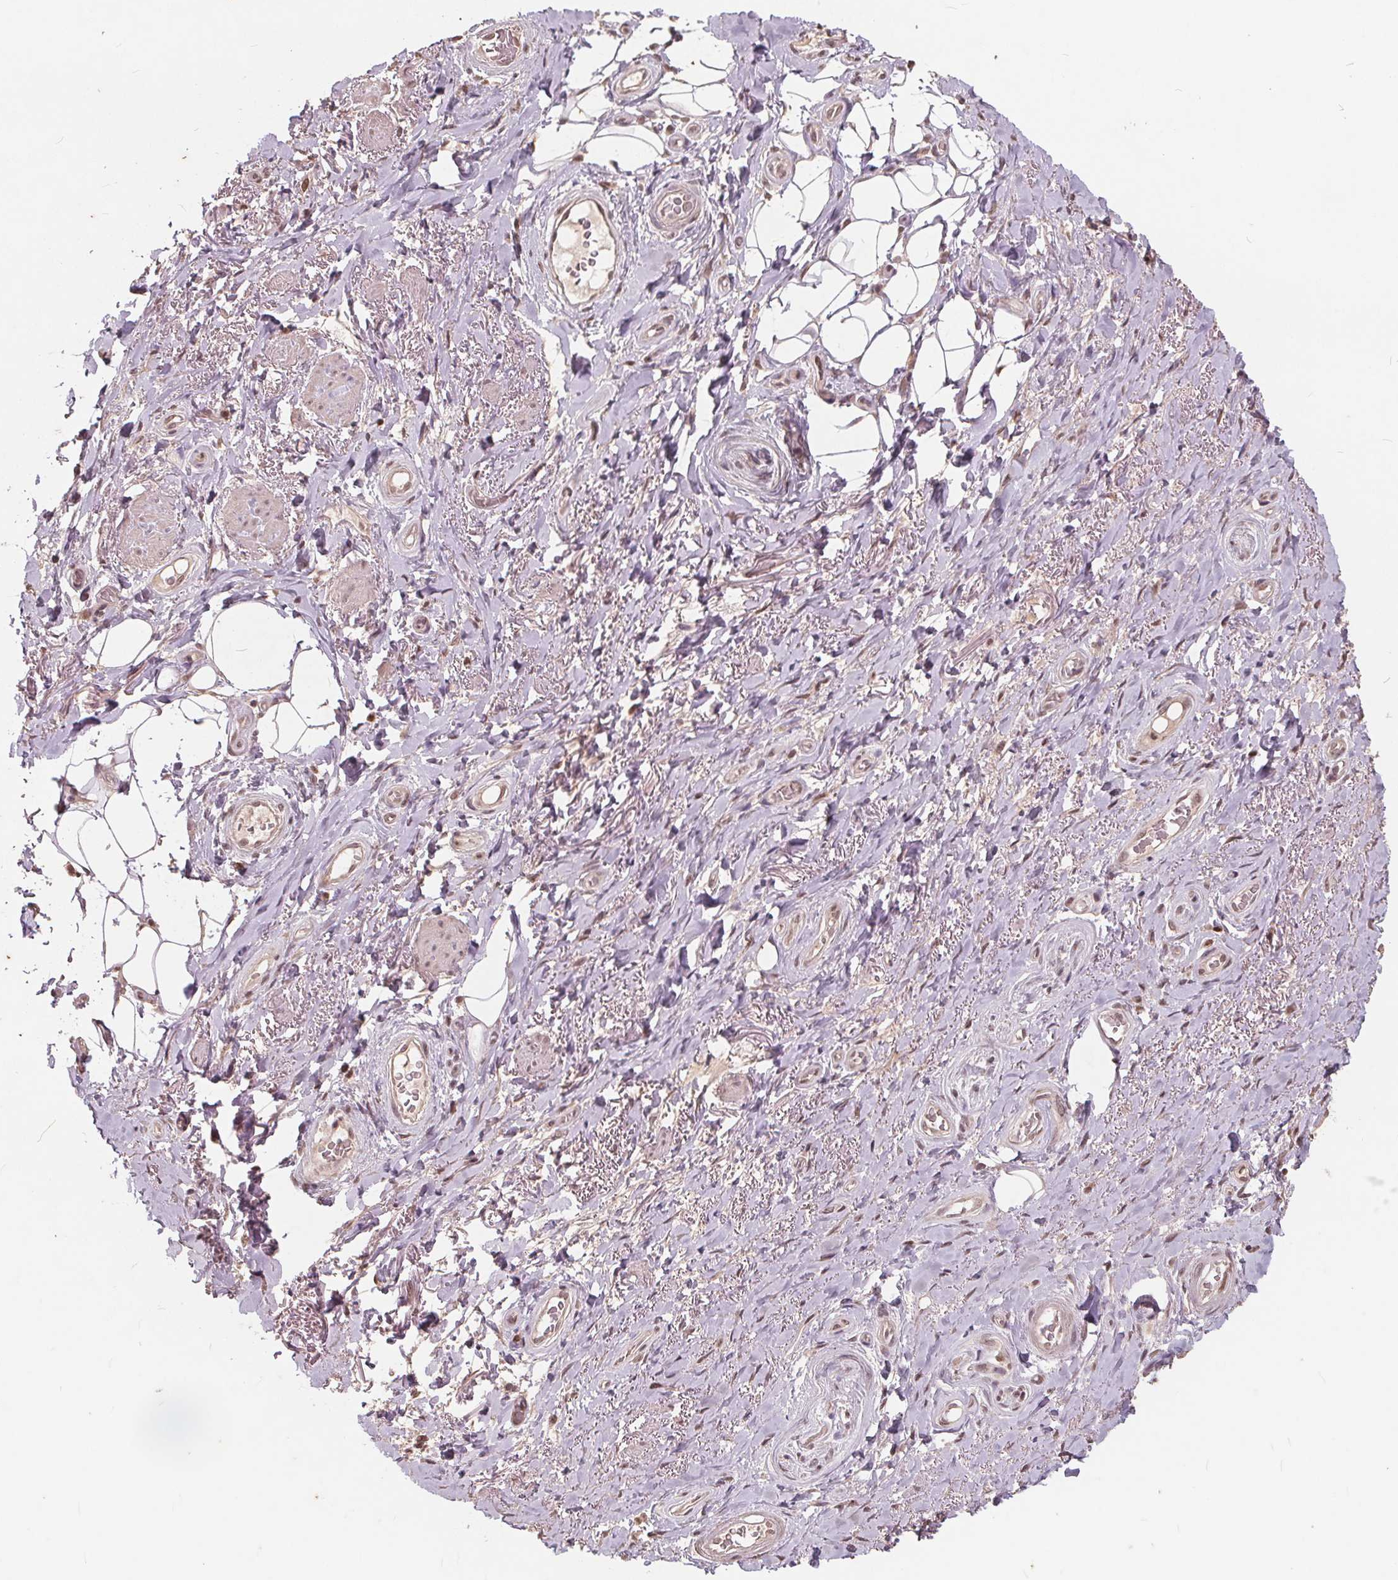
{"staining": {"intensity": "moderate", "quantity": "25%-75%", "location": "nuclear"}, "tissue": "adipose tissue", "cell_type": "Adipocytes", "image_type": "normal", "snomed": [{"axis": "morphology", "description": "Normal tissue, NOS"}, {"axis": "topography", "description": "Anal"}, {"axis": "topography", "description": "Peripheral nerve tissue"}], "caption": "Immunohistochemical staining of unremarkable human adipose tissue displays medium levels of moderate nuclear staining in about 25%-75% of adipocytes.", "gene": "DNMT3B", "patient": {"sex": "male", "age": 53}}